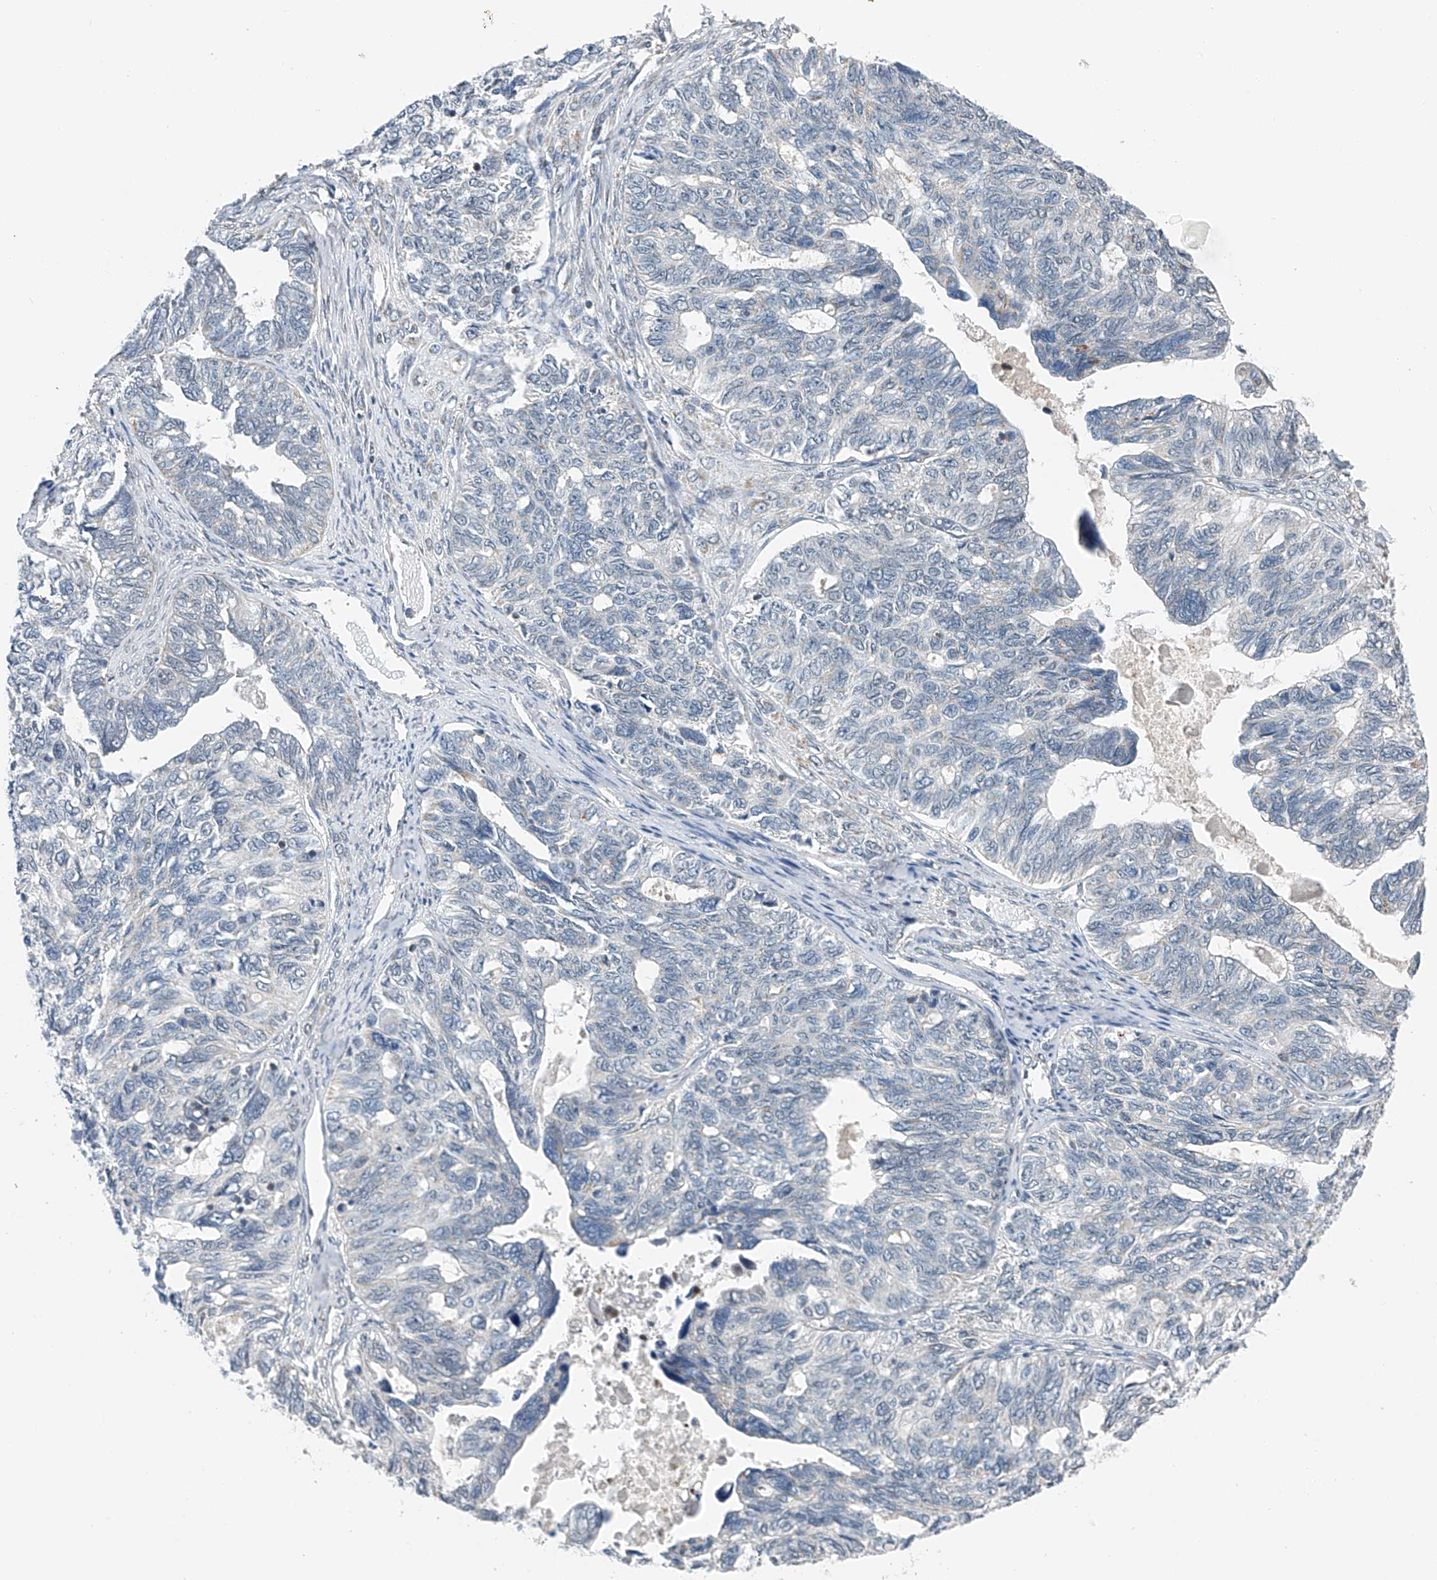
{"staining": {"intensity": "negative", "quantity": "none", "location": "none"}, "tissue": "ovarian cancer", "cell_type": "Tumor cells", "image_type": "cancer", "snomed": [{"axis": "morphology", "description": "Cystadenocarcinoma, serous, NOS"}, {"axis": "topography", "description": "Ovary"}], "caption": "This is an immunohistochemistry (IHC) histopathology image of ovarian cancer (serous cystadenocarcinoma). There is no expression in tumor cells.", "gene": "KLF15", "patient": {"sex": "female", "age": 79}}